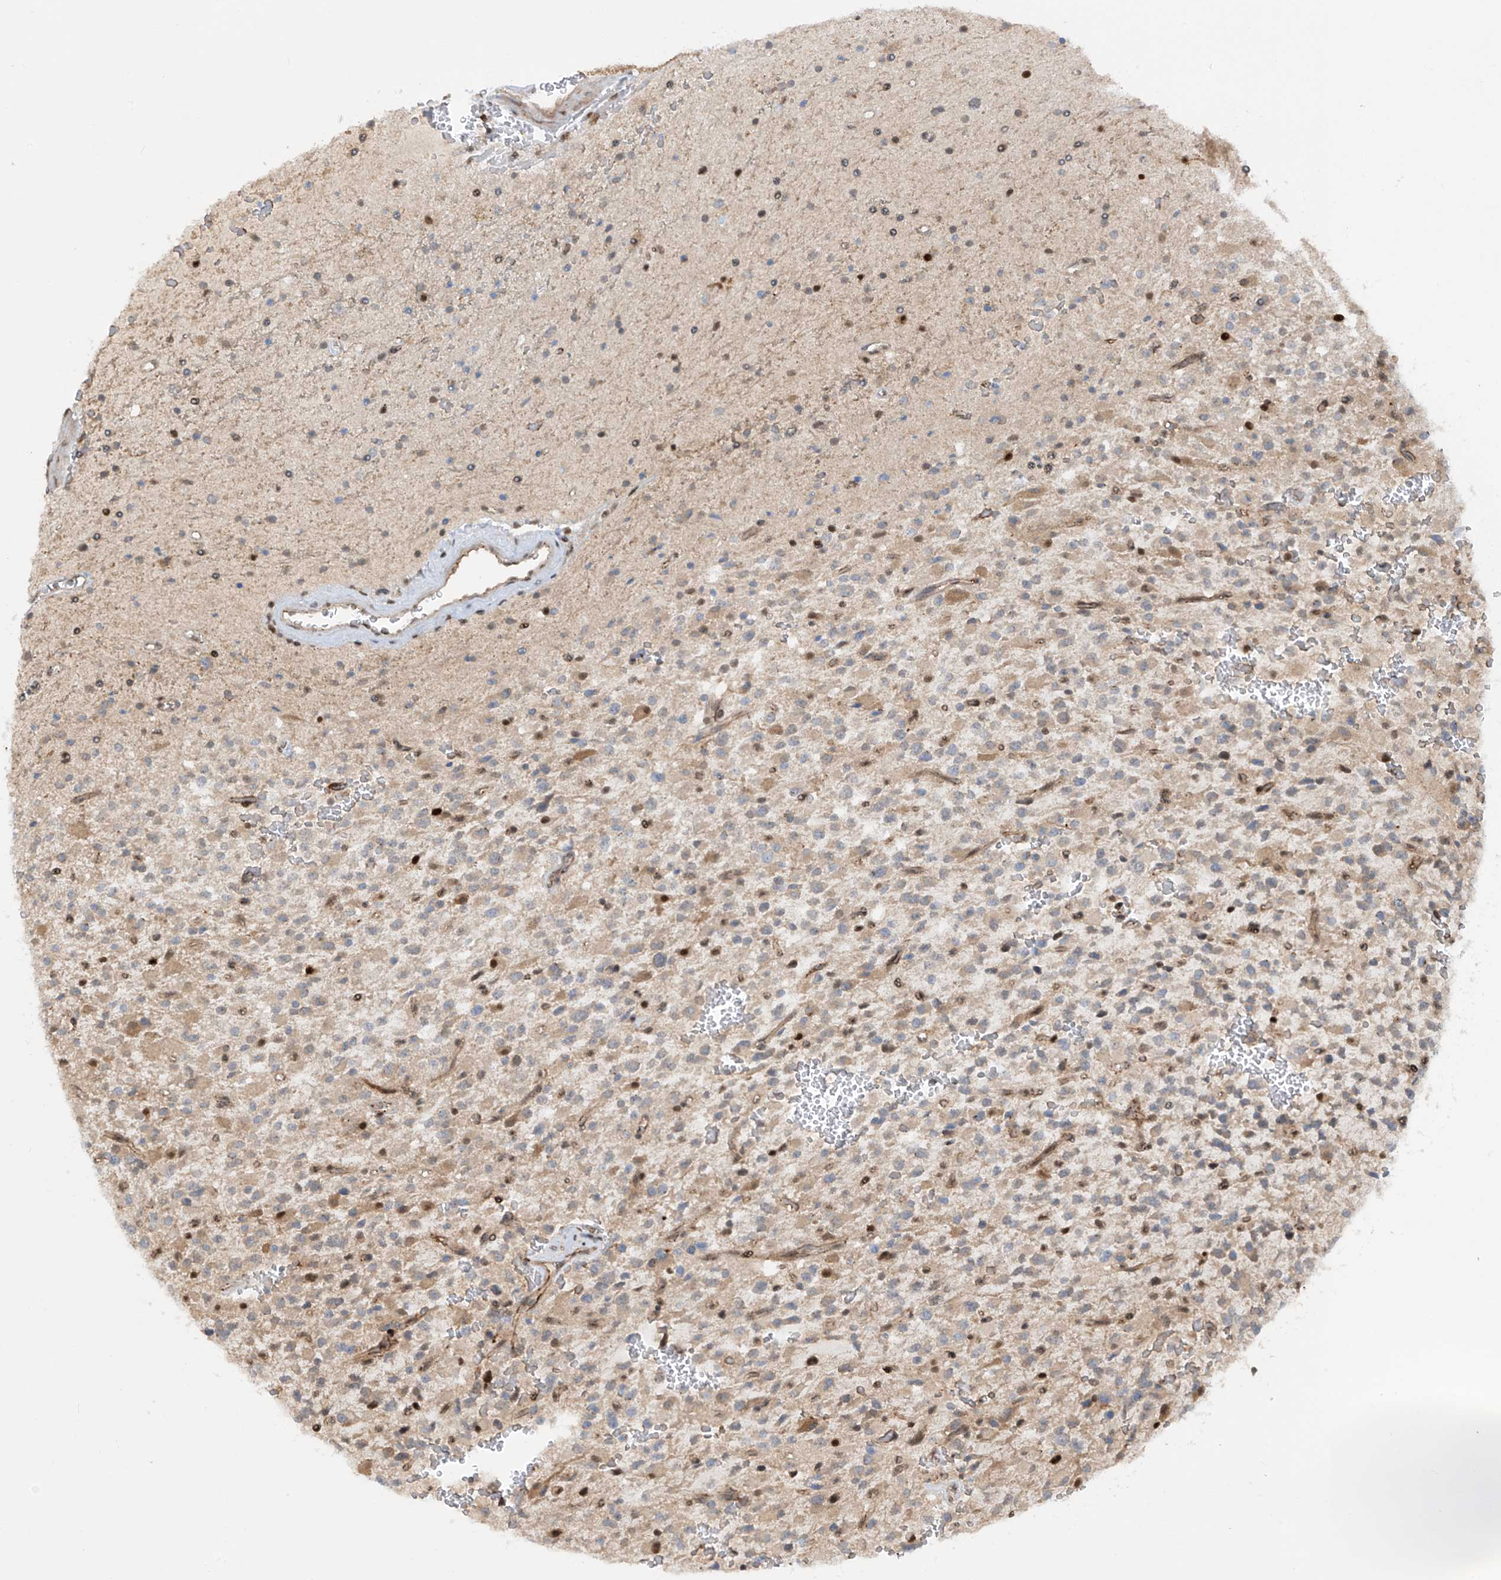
{"staining": {"intensity": "moderate", "quantity": "<25%", "location": "cytoplasmic/membranous,nuclear"}, "tissue": "glioma", "cell_type": "Tumor cells", "image_type": "cancer", "snomed": [{"axis": "morphology", "description": "Glioma, malignant, High grade"}, {"axis": "topography", "description": "Brain"}], "caption": "A high-resolution photomicrograph shows immunohistochemistry (IHC) staining of malignant high-grade glioma, which shows moderate cytoplasmic/membranous and nuclear expression in about <25% of tumor cells. The protein is shown in brown color, while the nuclei are stained blue.", "gene": "LAGE3", "patient": {"sex": "male", "age": 34}}